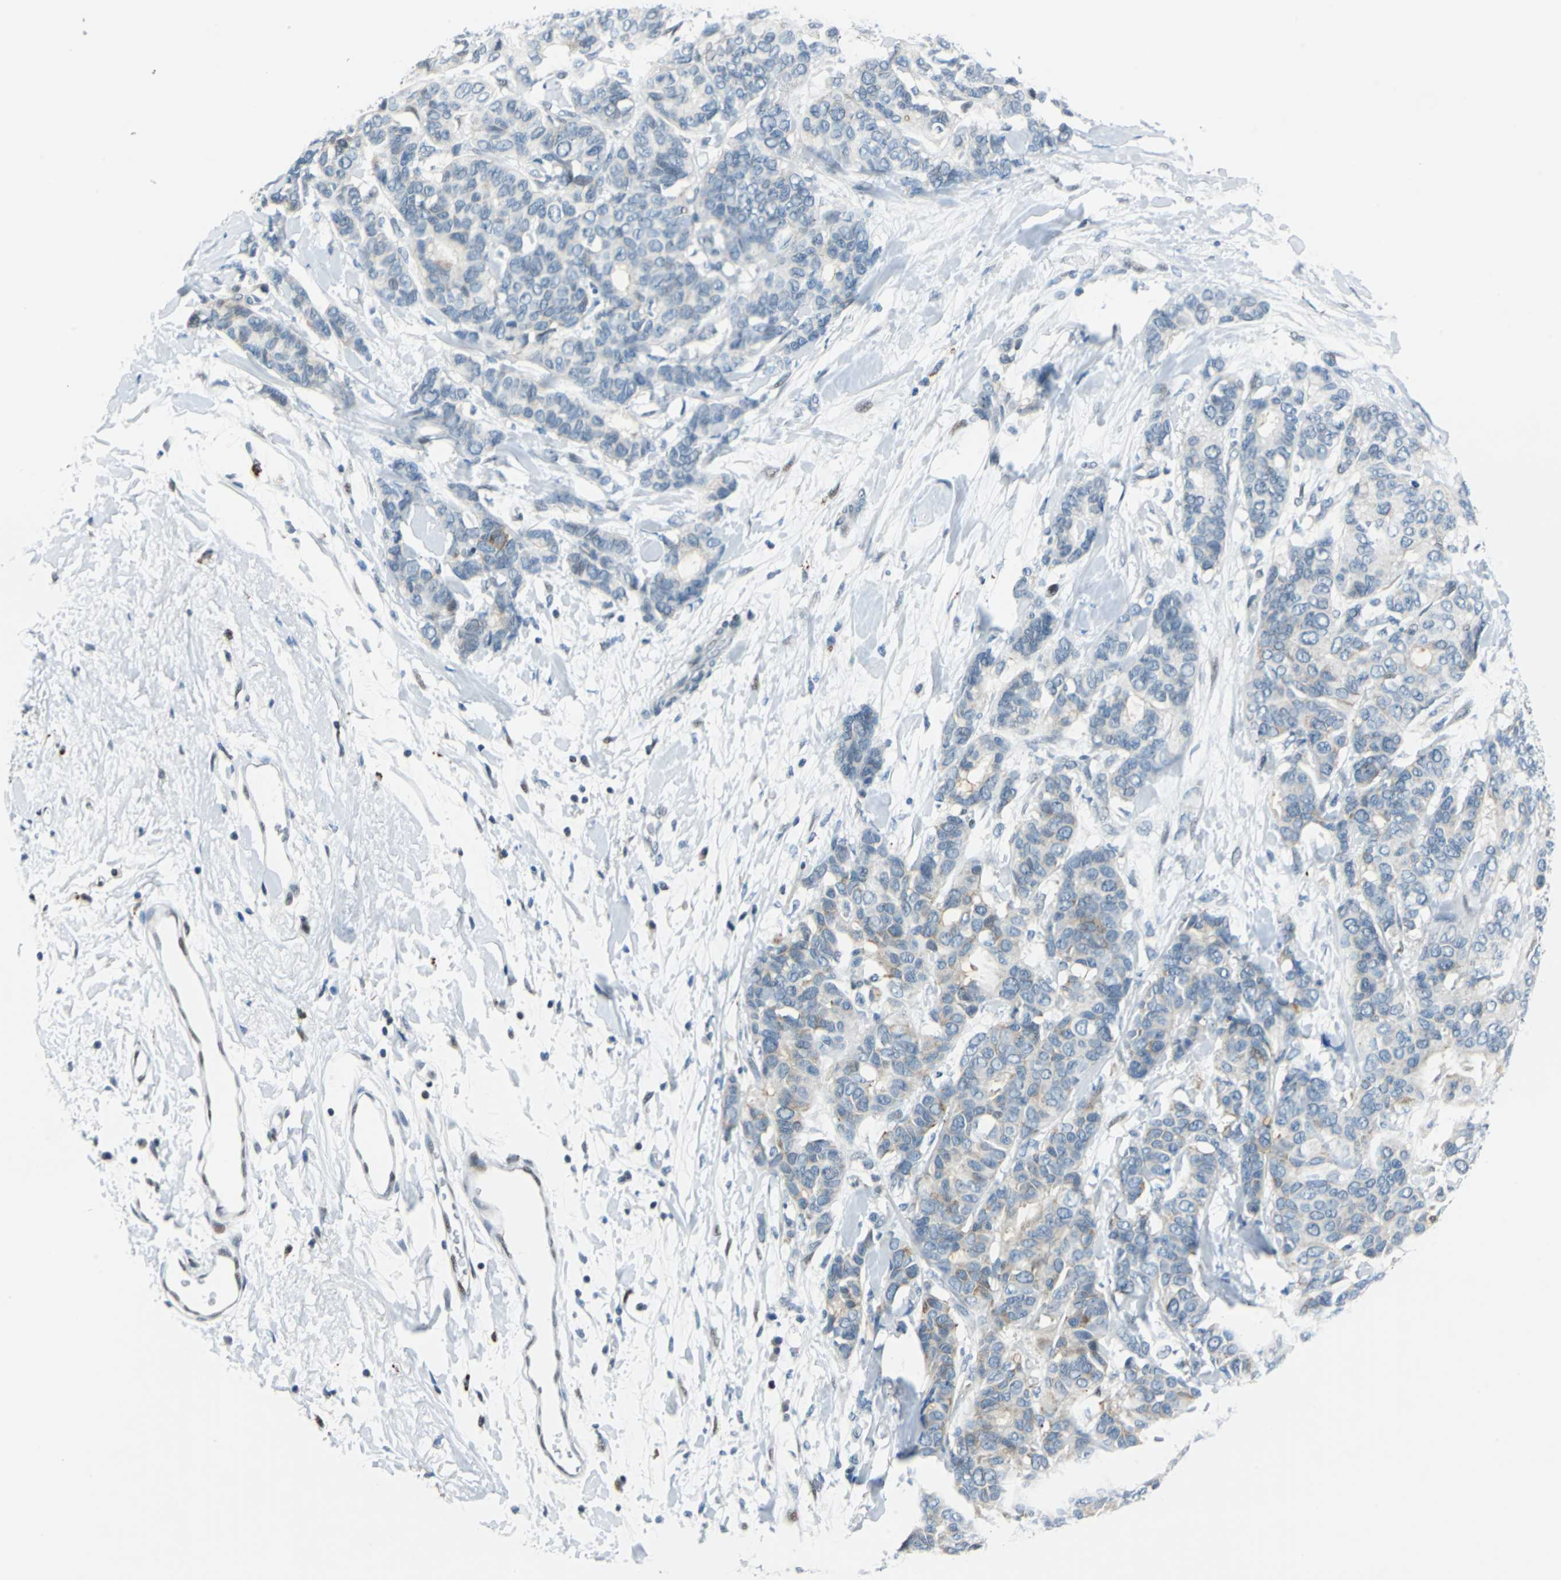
{"staining": {"intensity": "weak", "quantity": "25%-75%", "location": "cytoplasmic/membranous"}, "tissue": "breast cancer", "cell_type": "Tumor cells", "image_type": "cancer", "snomed": [{"axis": "morphology", "description": "Duct carcinoma"}, {"axis": "topography", "description": "Breast"}], "caption": "Human breast intraductal carcinoma stained for a protein (brown) demonstrates weak cytoplasmic/membranous positive staining in about 25%-75% of tumor cells.", "gene": "HCFC2", "patient": {"sex": "female", "age": 87}}